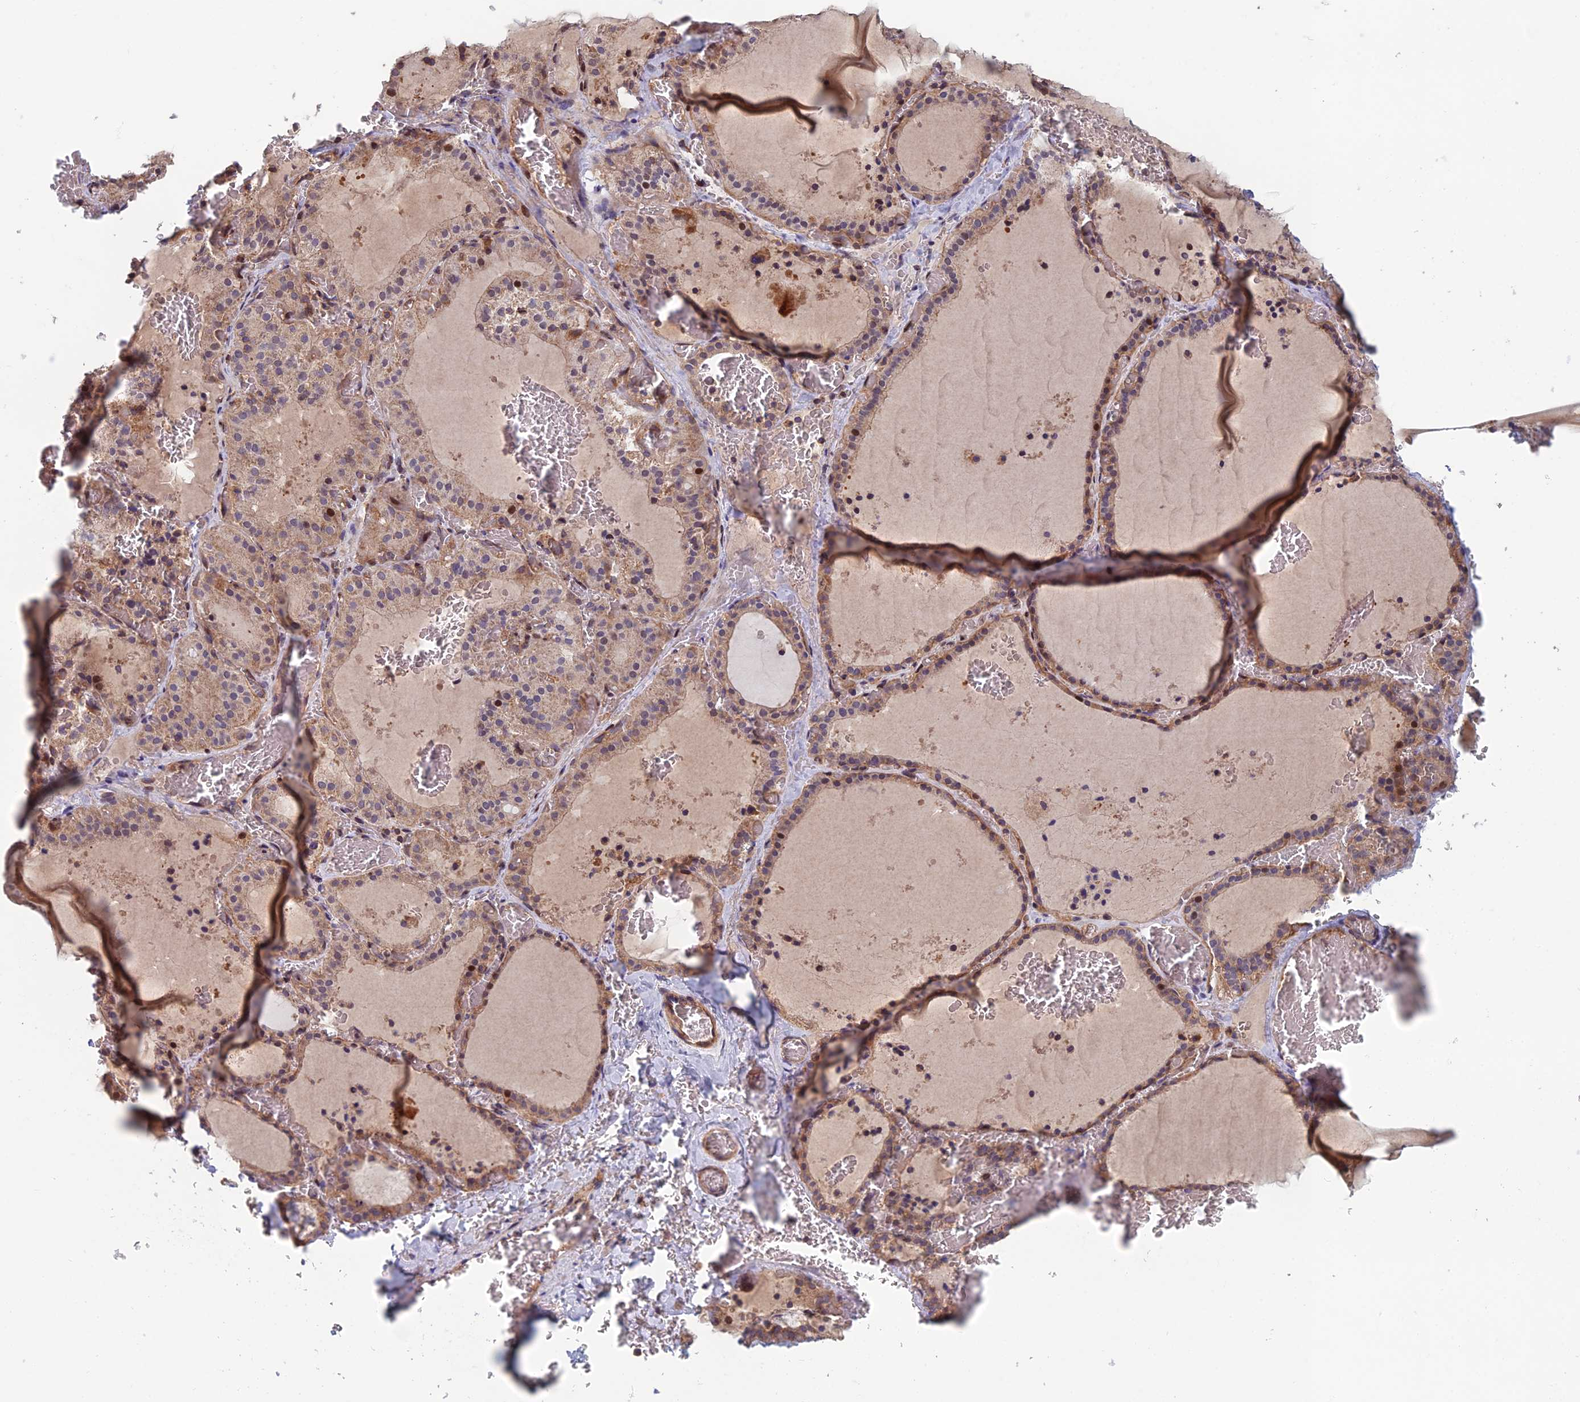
{"staining": {"intensity": "weak", "quantity": "25%-75%", "location": "cytoplasmic/membranous"}, "tissue": "thyroid gland", "cell_type": "Glandular cells", "image_type": "normal", "snomed": [{"axis": "morphology", "description": "Normal tissue, NOS"}, {"axis": "topography", "description": "Thyroid gland"}], "caption": "Benign thyroid gland was stained to show a protein in brown. There is low levels of weak cytoplasmic/membranous positivity in about 25%-75% of glandular cells. (DAB (3,3'-diaminobenzidine) IHC, brown staining for protein, blue staining for nuclei).", "gene": "C15orf62", "patient": {"sex": "female", "age": 39}}